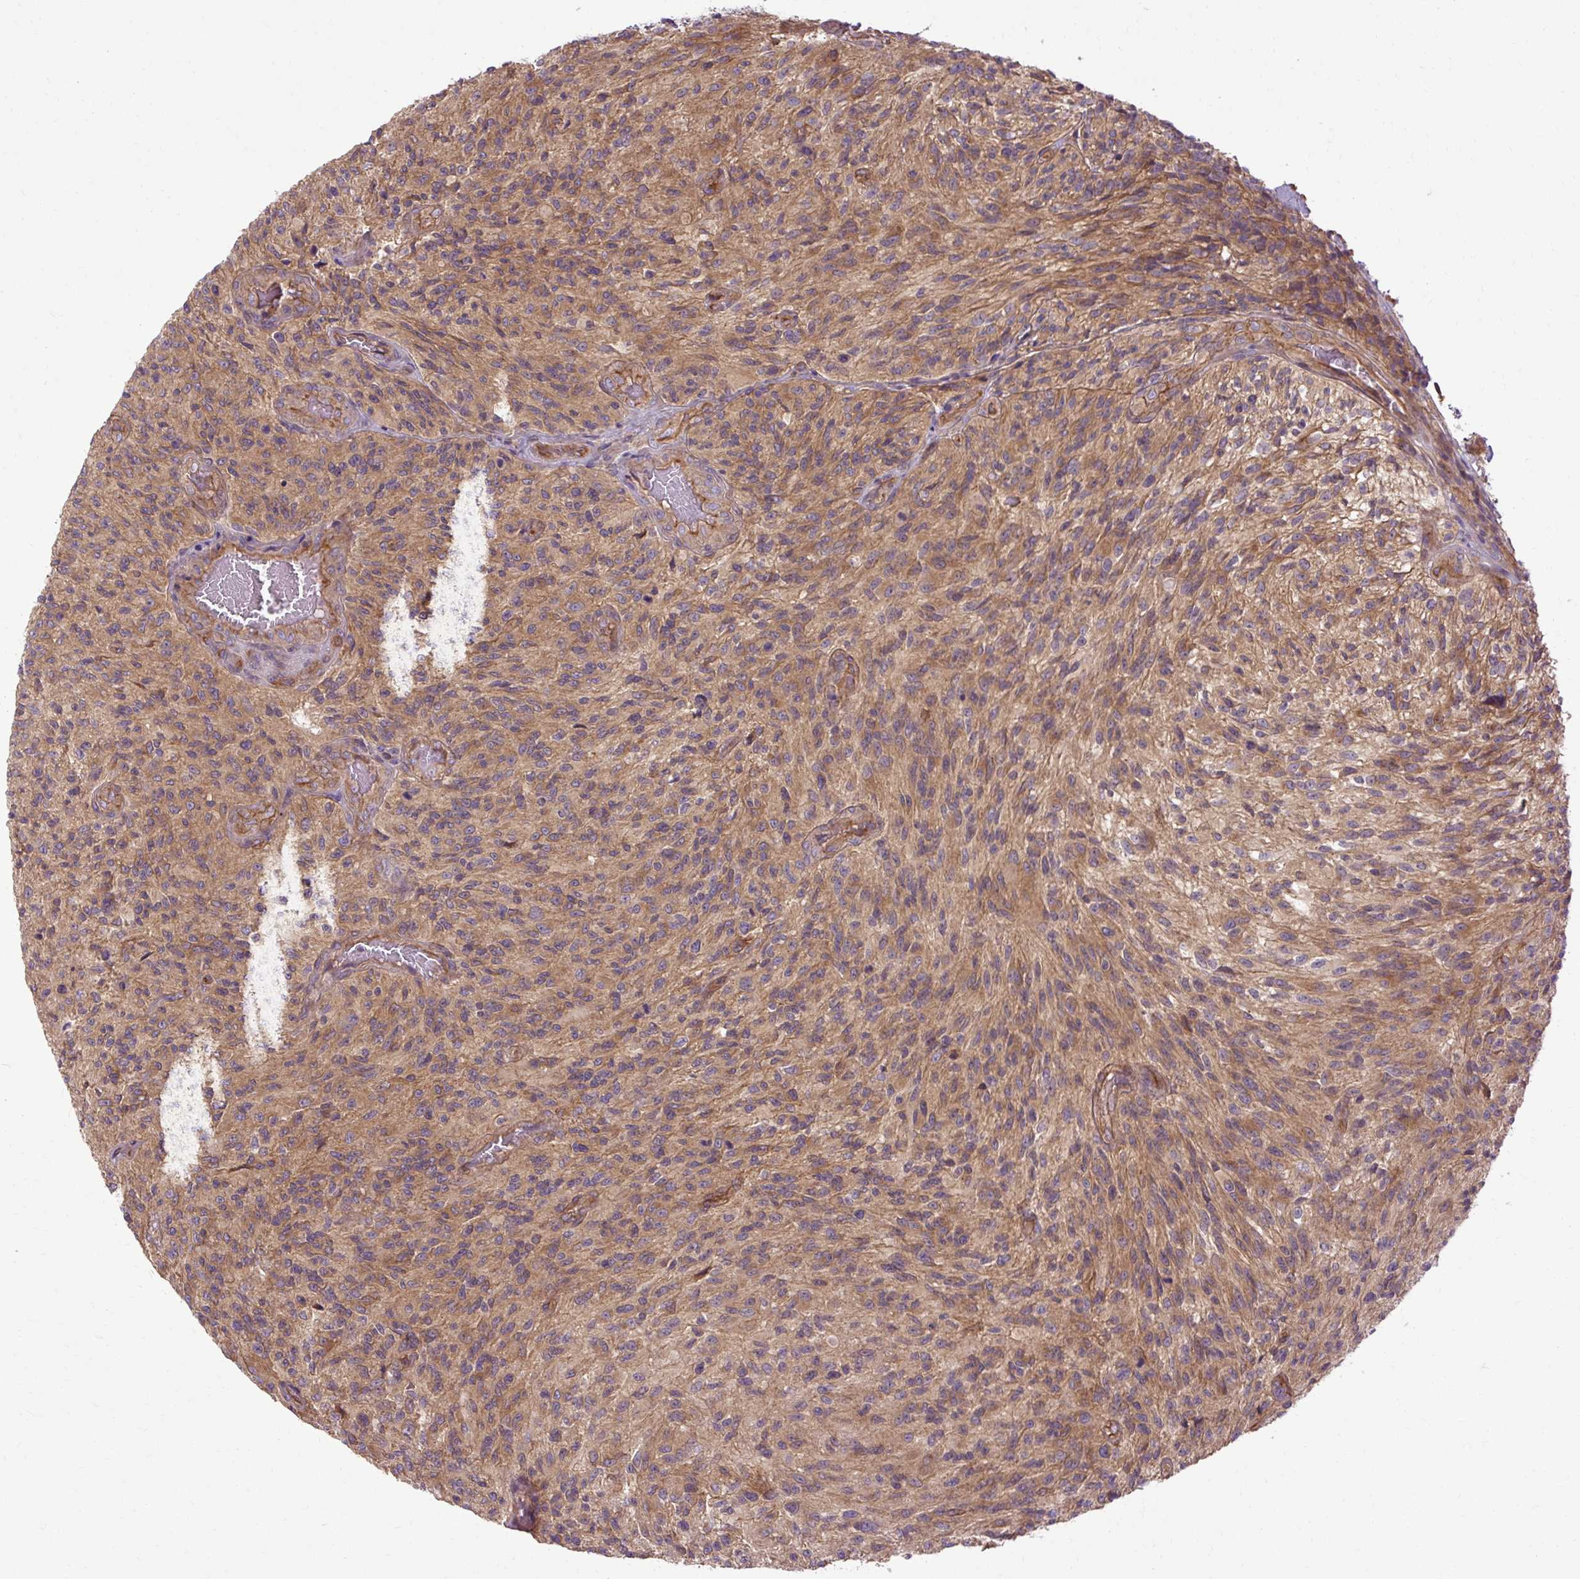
{"staining": {"intensity": "moderate", "quantity": ">75%", "location": "cytoplasmic/membranous"}, "tissue": "glioma", "cell_type": "Tumor cells", "image_type": "cancer", "snomed": [{"axis": "morphology", "description": "Normal tissue, NOS"}, {"axis": "morphology", "description": "Glioma, malignant, High grade"}, {"axis": "topography", "description": "Cerebral cortex"}], "caption": "Glioma was stained to show a protein in brown. There is medium levels of moderate cytoplasmic/membranous expression in about >75% of tumor cells.", "gene": "CCDC93", "patient": {"sex": "male", "age": 56}}